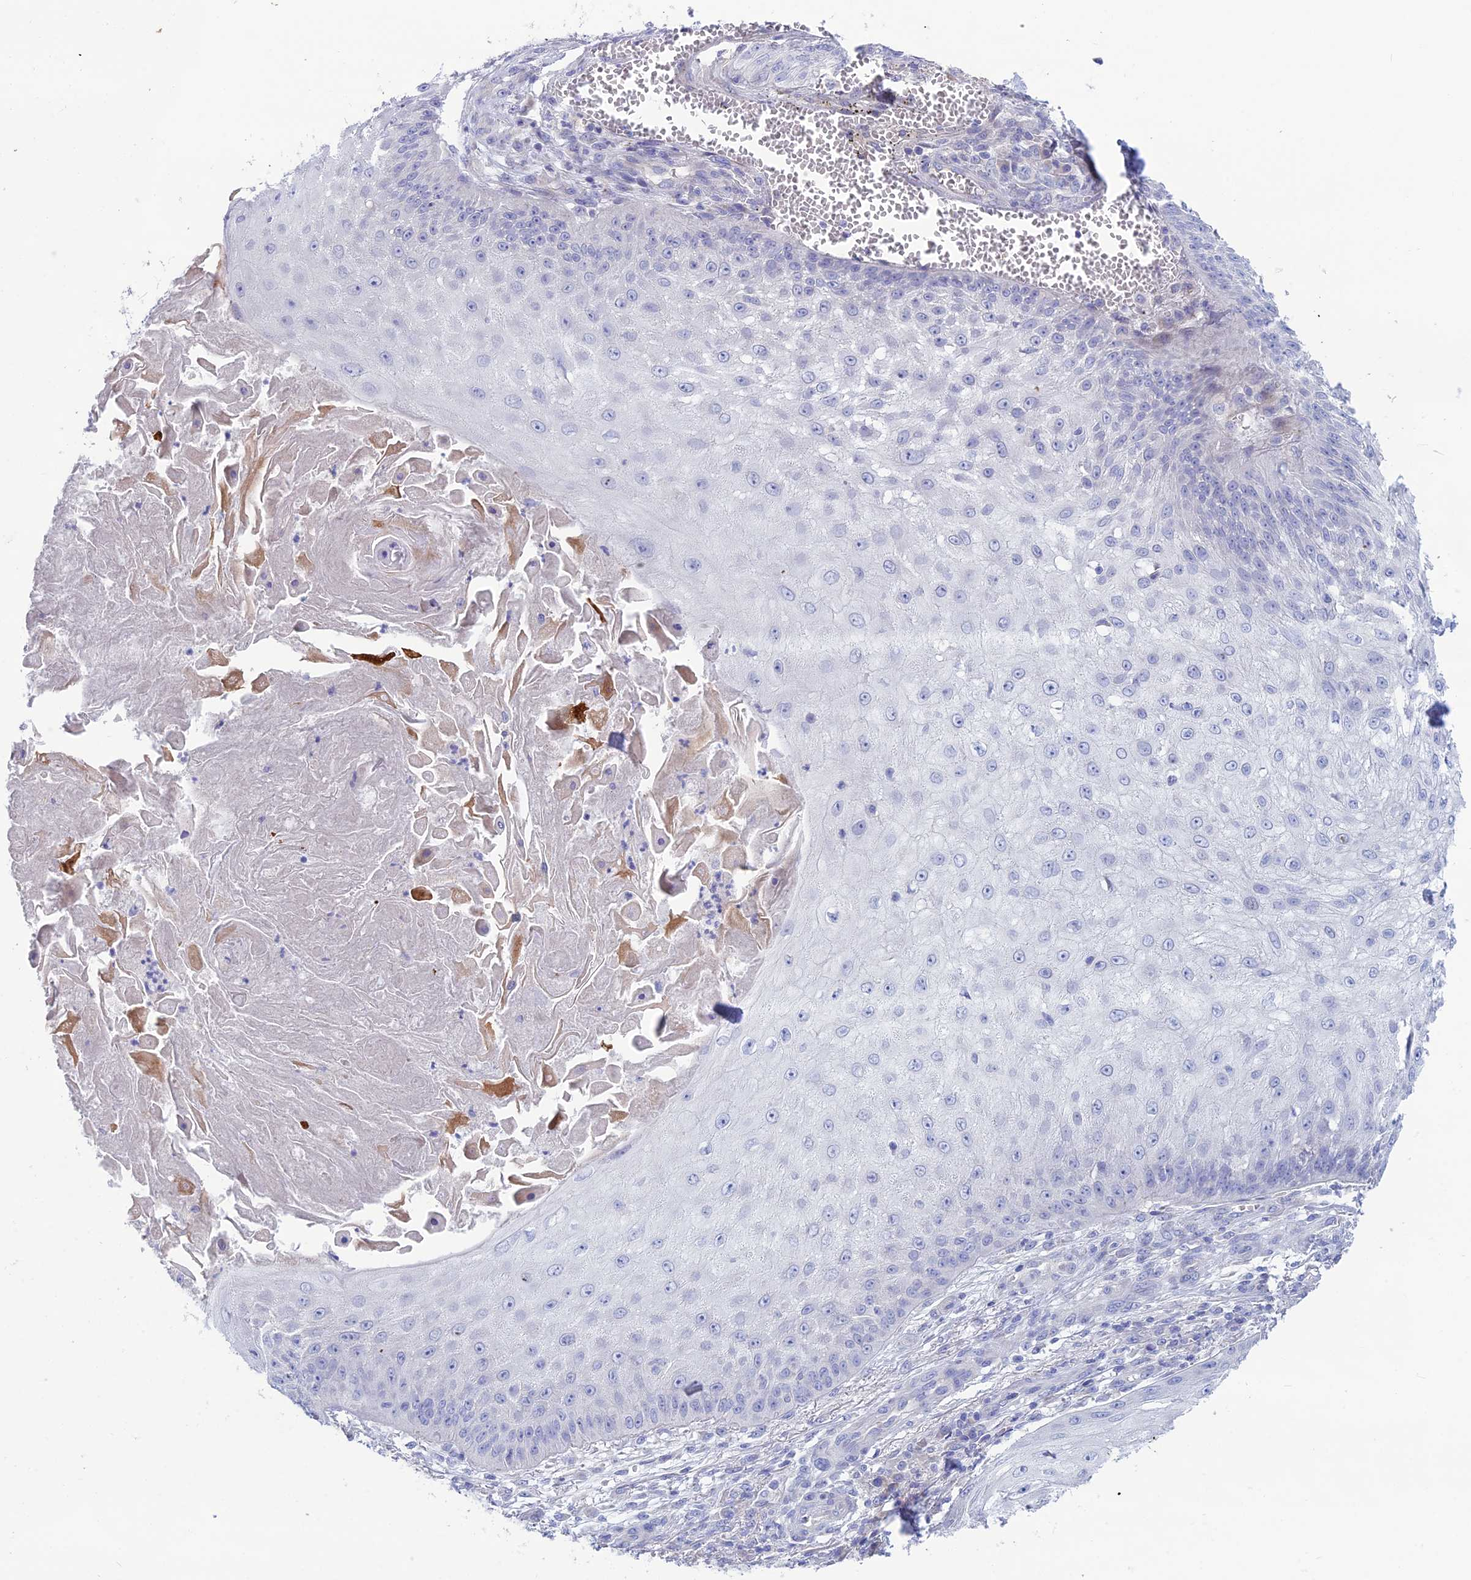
{"staining": {"intensity": "negative", "quantity": "none", "location": "none"}, "tissue": "skin cancer", "cell_type": "Tumor cells", "image_type": "cancer", "snomed": [{"axis": "morphology", "description": "Squamous cell carcinoma, NOS"}, {"axis": "topography", "description": "Skin"}], "caption": "IHC image of squamous cell carcinoma (skin) stained for a protein (brown), which shows no expression in tumor cells. The staining was performed using DAB (3,3'-diaminobenzidine) to visualize the protein expression in brown, while the nuclei were stained in blue with hematoxylin (Magnification: 20x).", "gene": "XPO7", "patient": {"sex": "male", "age": 70}}